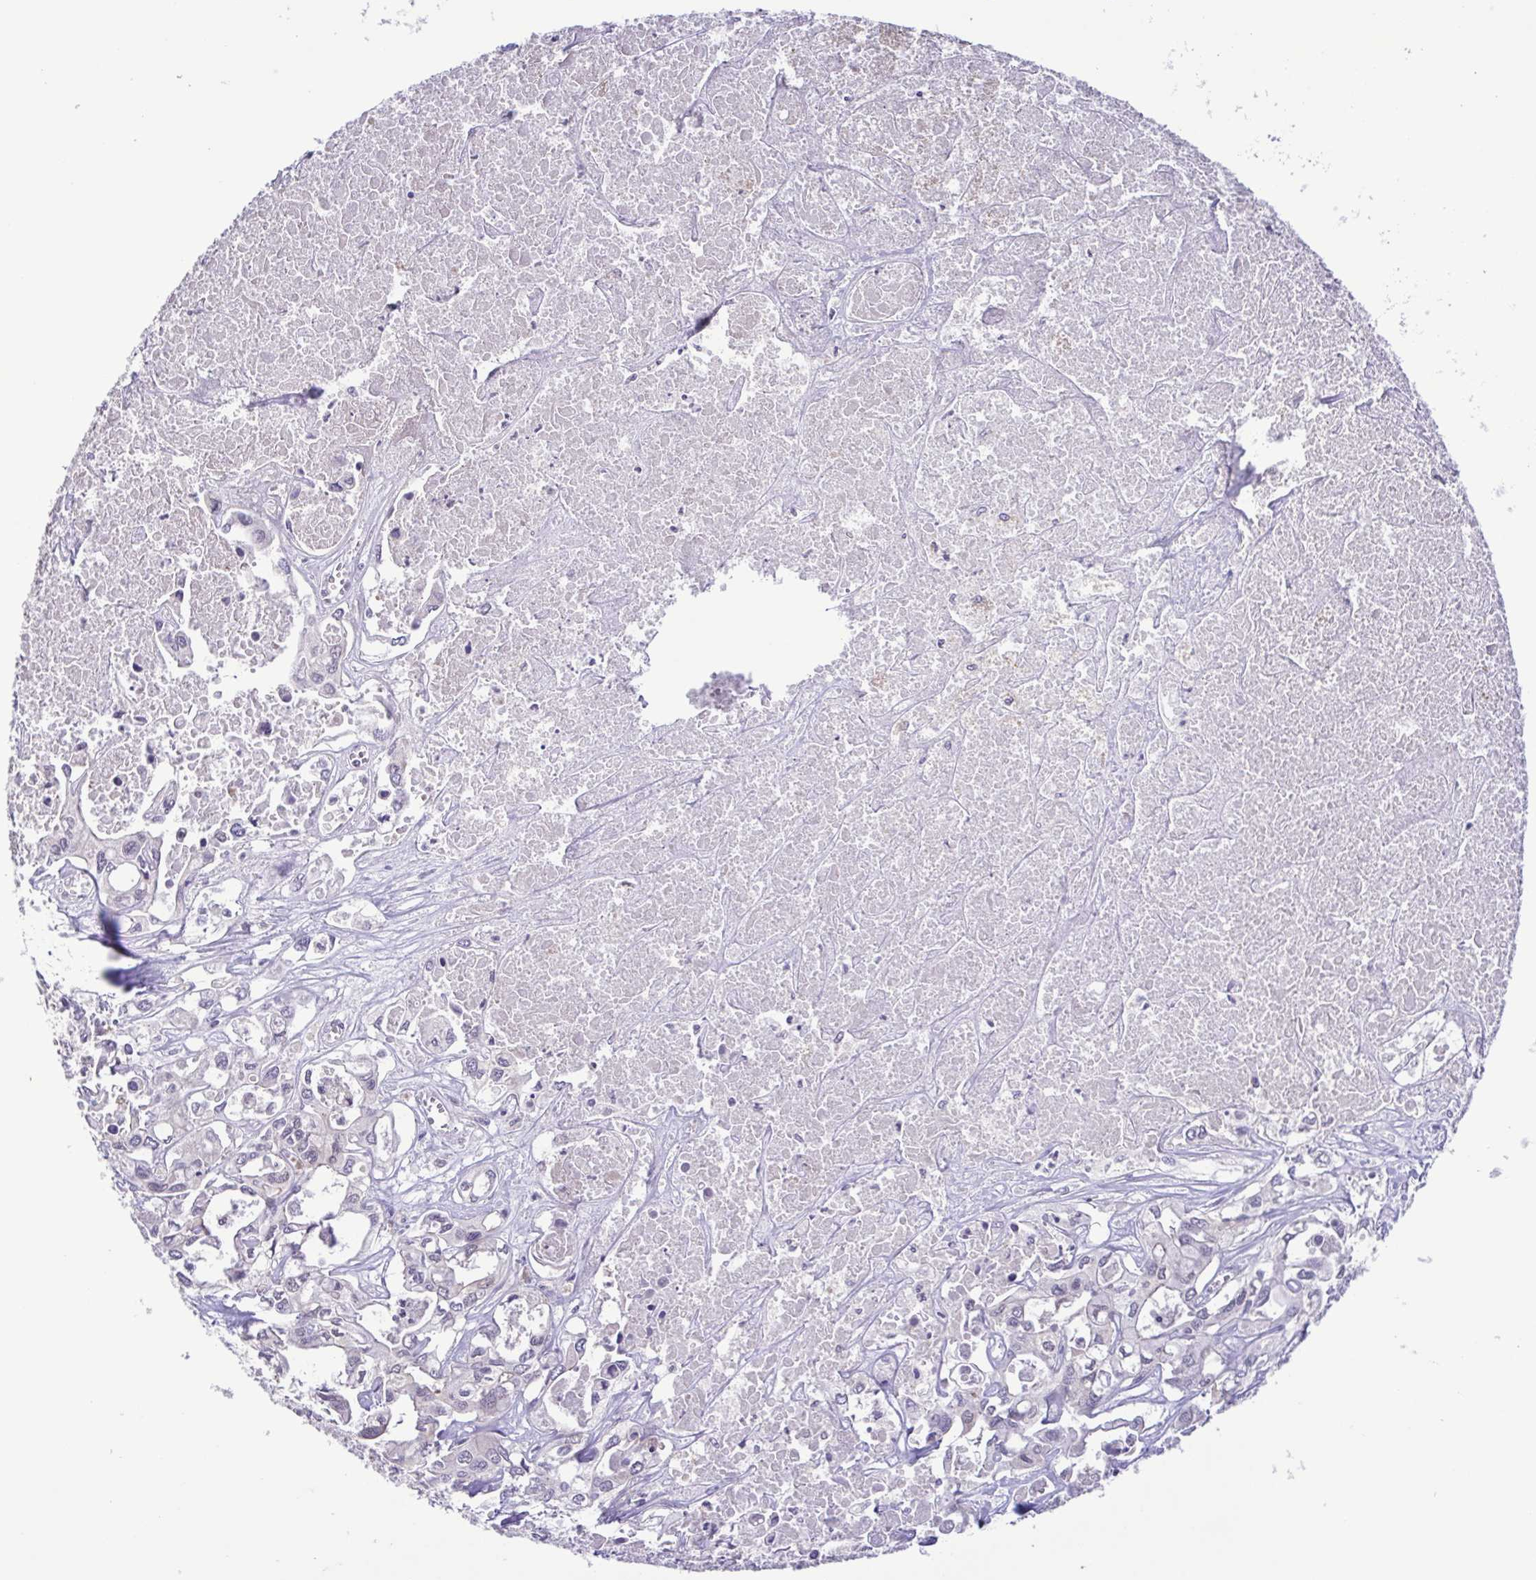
{"staining": {"intensity": "negative", "quantity": "none", "location": "none"}, "tissue": "liver cancer", "cell_type": "Tumor cells", "image_type": "cancer", "snomed": [{"axis": "morphology", "description": "Cholangiocarcinoma"}, {"axis": "topography", "description": "Liver"}], "caption": "This is an immunohistochemistry (IHC) photomicrograph of human liver cancer (cholangiocarcinoma). There is no staining in tumor cells.", "gene": "IL1RN", "patient": {"sex": "female", "age": 64}}